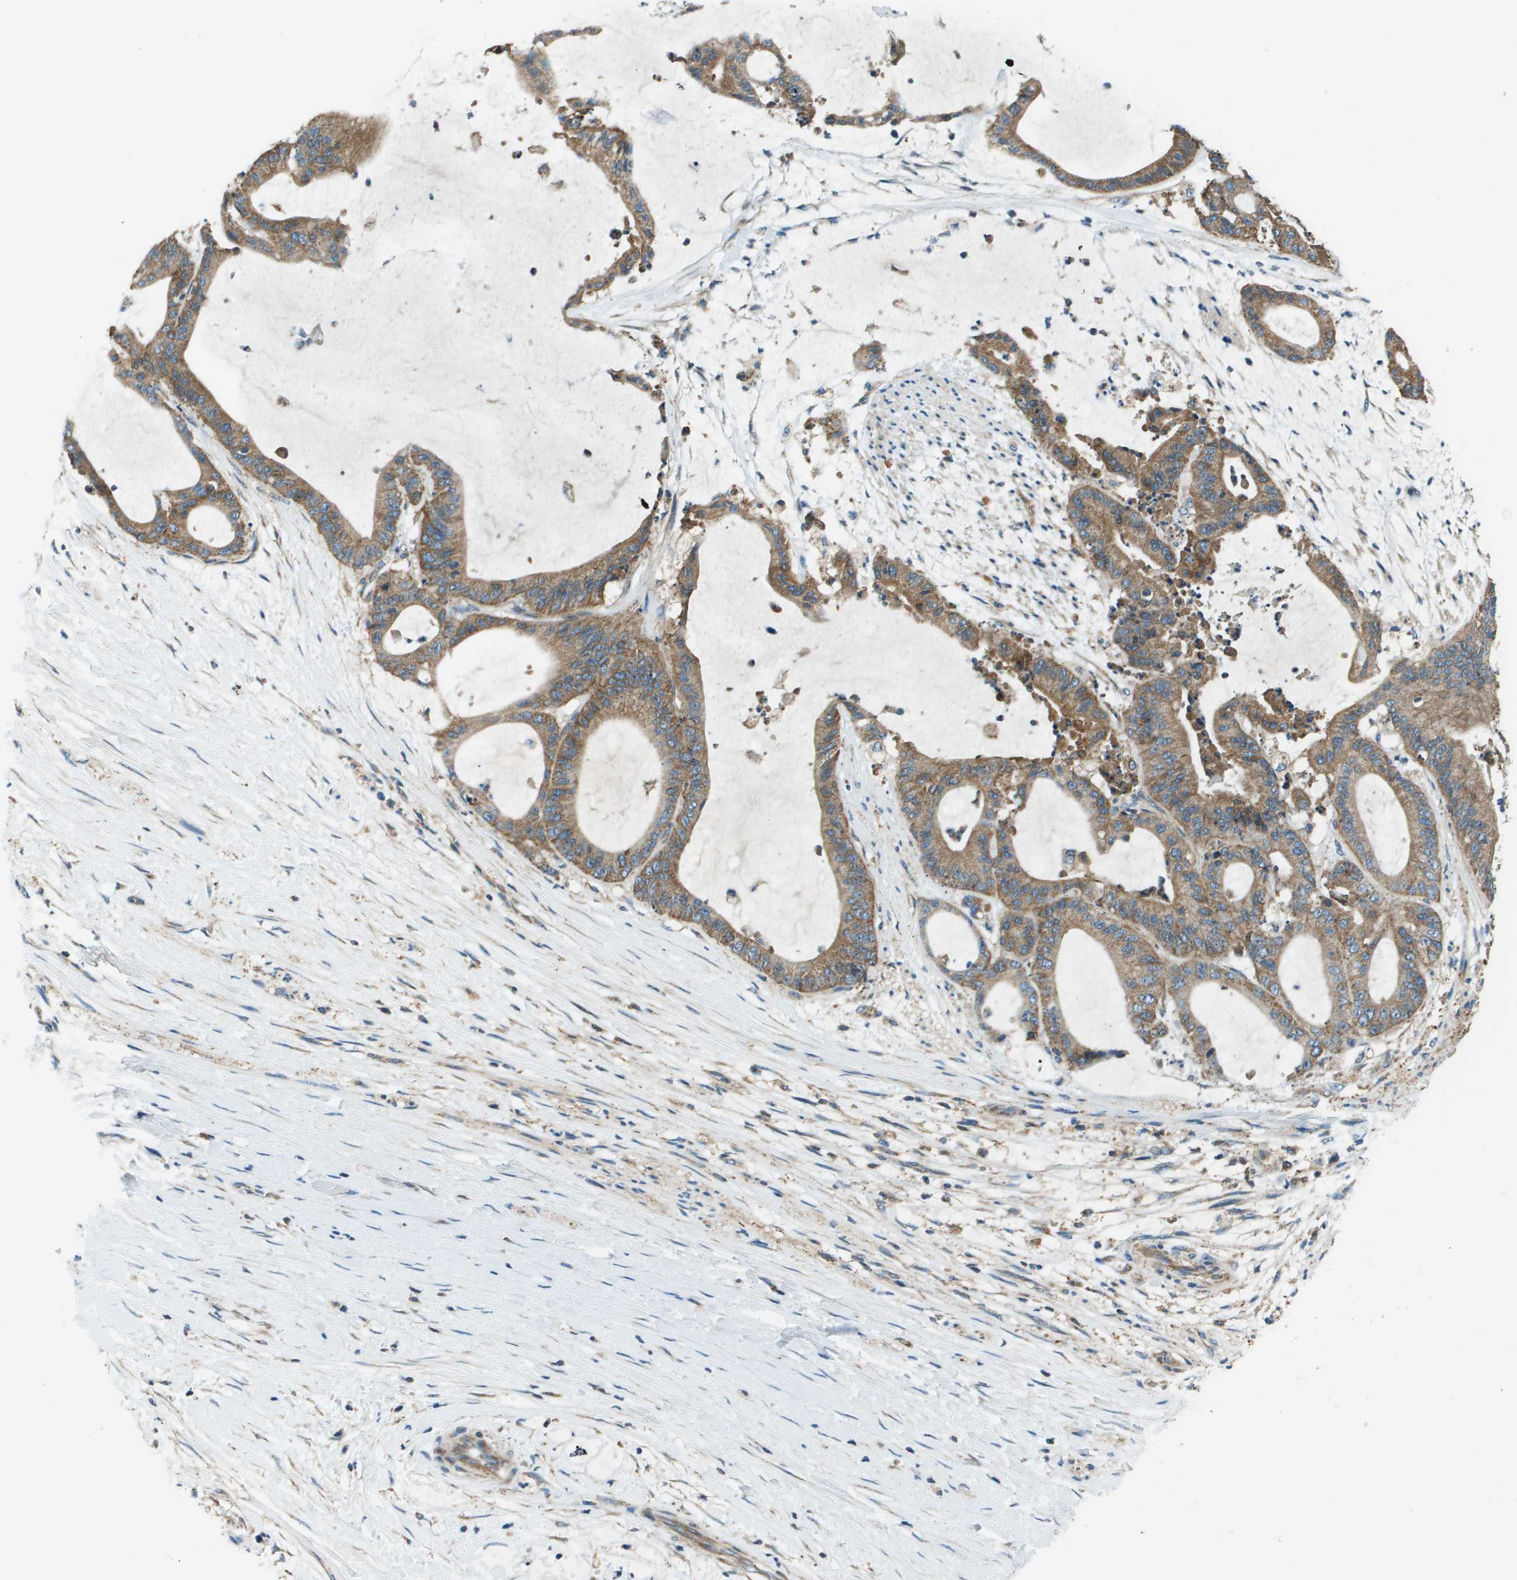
{"staining": {"intensity": "moderate", "quantity": ">75%", "location": "cytoplasmic/membranous"}, "tissue": "liver cancer", "cell_type": "Tumor cells", "image_type": "cancer", "snomed": [{"axis": "morphology", "description": "Cholangiocarcinoma"}, {"axis": "topography", "description": "Liver"}], "caption": "A brown stain highlights moderate cytoplasmic/membranous expression of a protein in liver cancer tumor cells. Using DAB (brown) and hematoxylin (blue) stains, captured at high magnification using brightfield microscopy.", "gene": "TMEM51", "patient": {"sex": "female", "age": 73}}